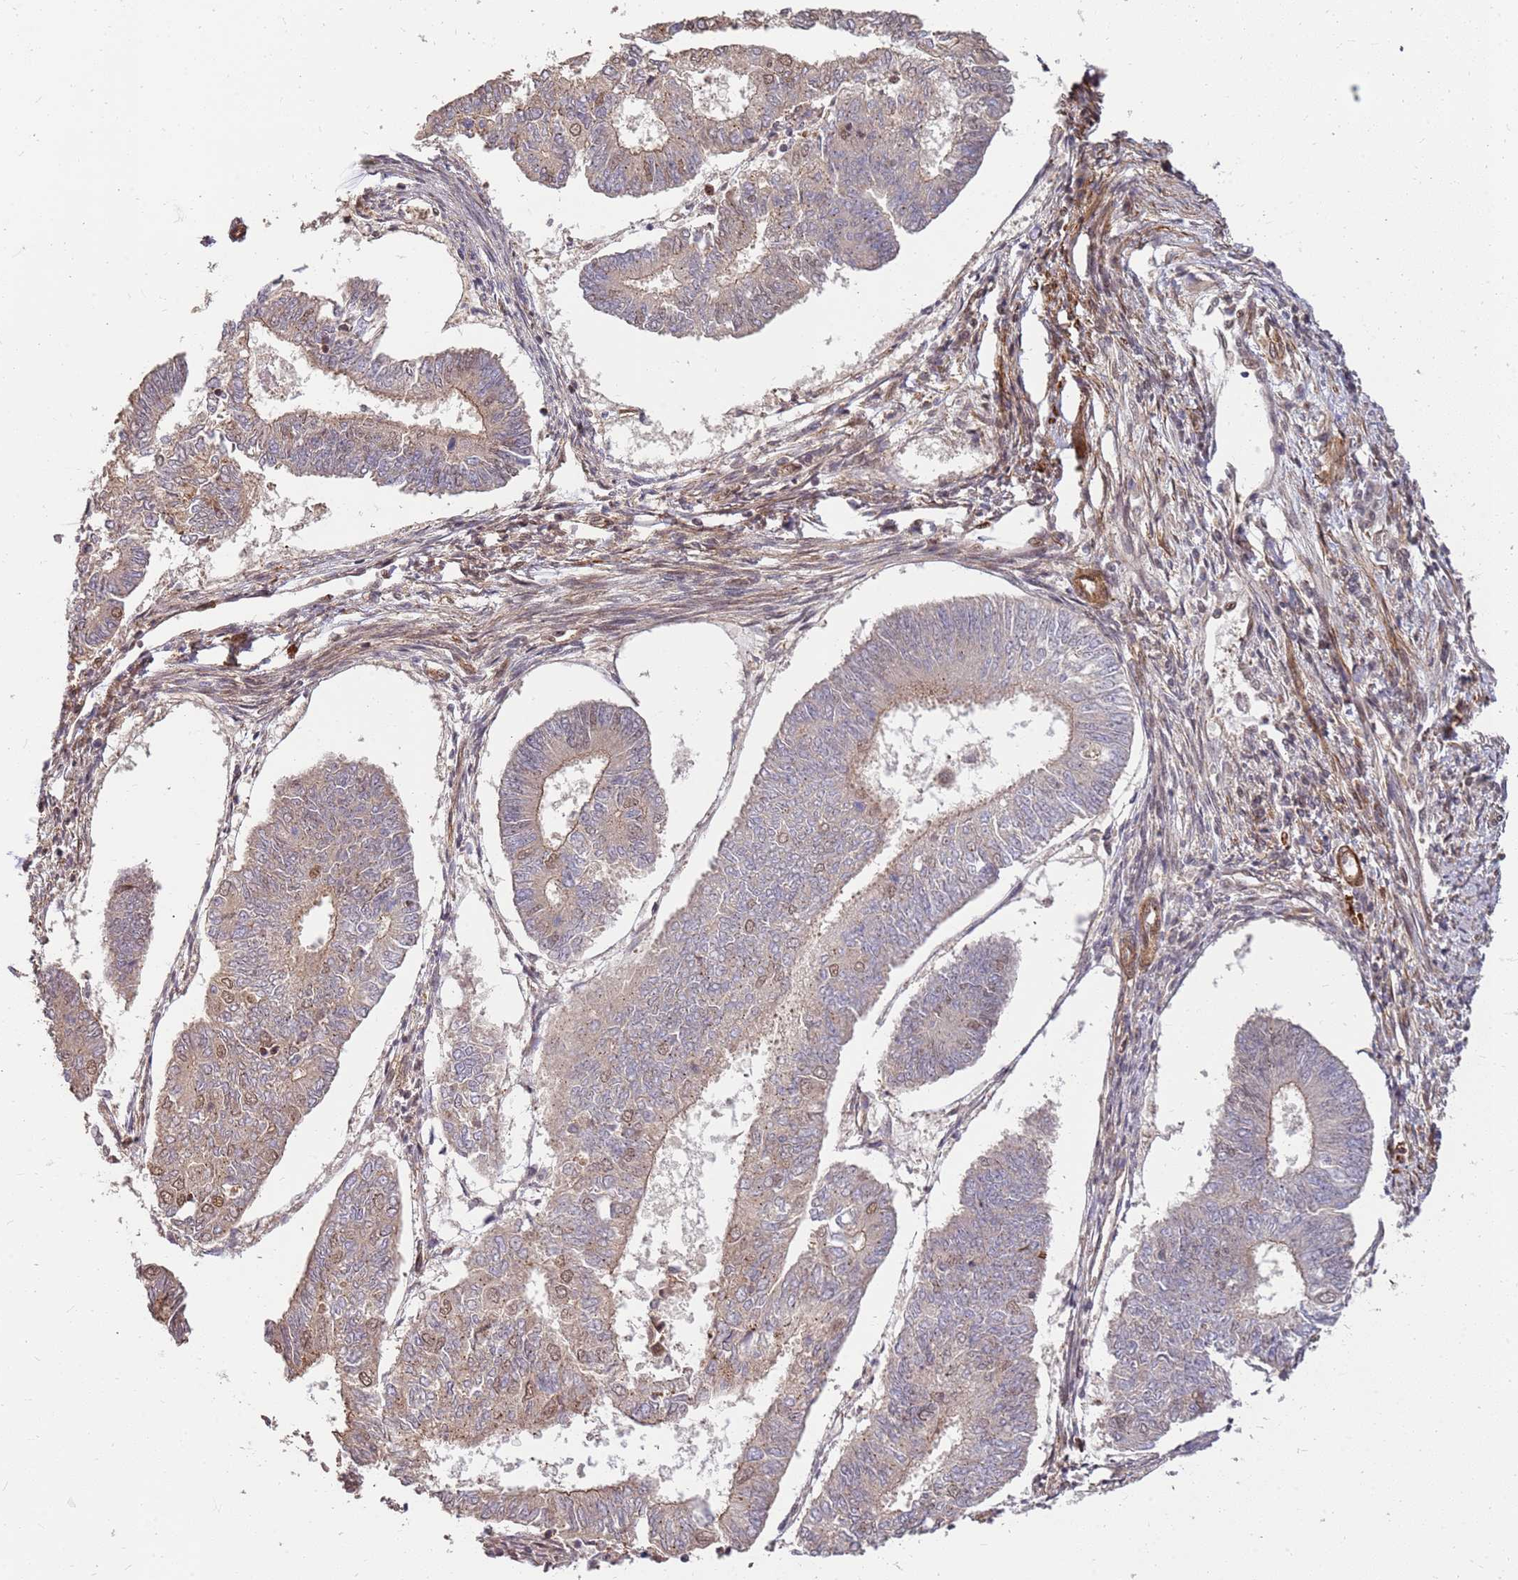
{"staining": {"intensity": "moderate", "quantity": "<25%", "location": "nuclear"}, "tissue": "endometrial cancer", "cell_type": "Tumor cells", "image_type": "cancer", "snomed": [{"axis": "morphology", "description": "Adenocarcinoma, NOS"}, {"axis": "topography", "description": "Endometrium"}], "caption": "Immunohistochemistry of endometrial adenocarcinoma demonstrates low levels of moderate nuclear positivity in about <25% of tumor cells.", "gene": "ST18", "patient": {"sex": "female", "age": 68}}